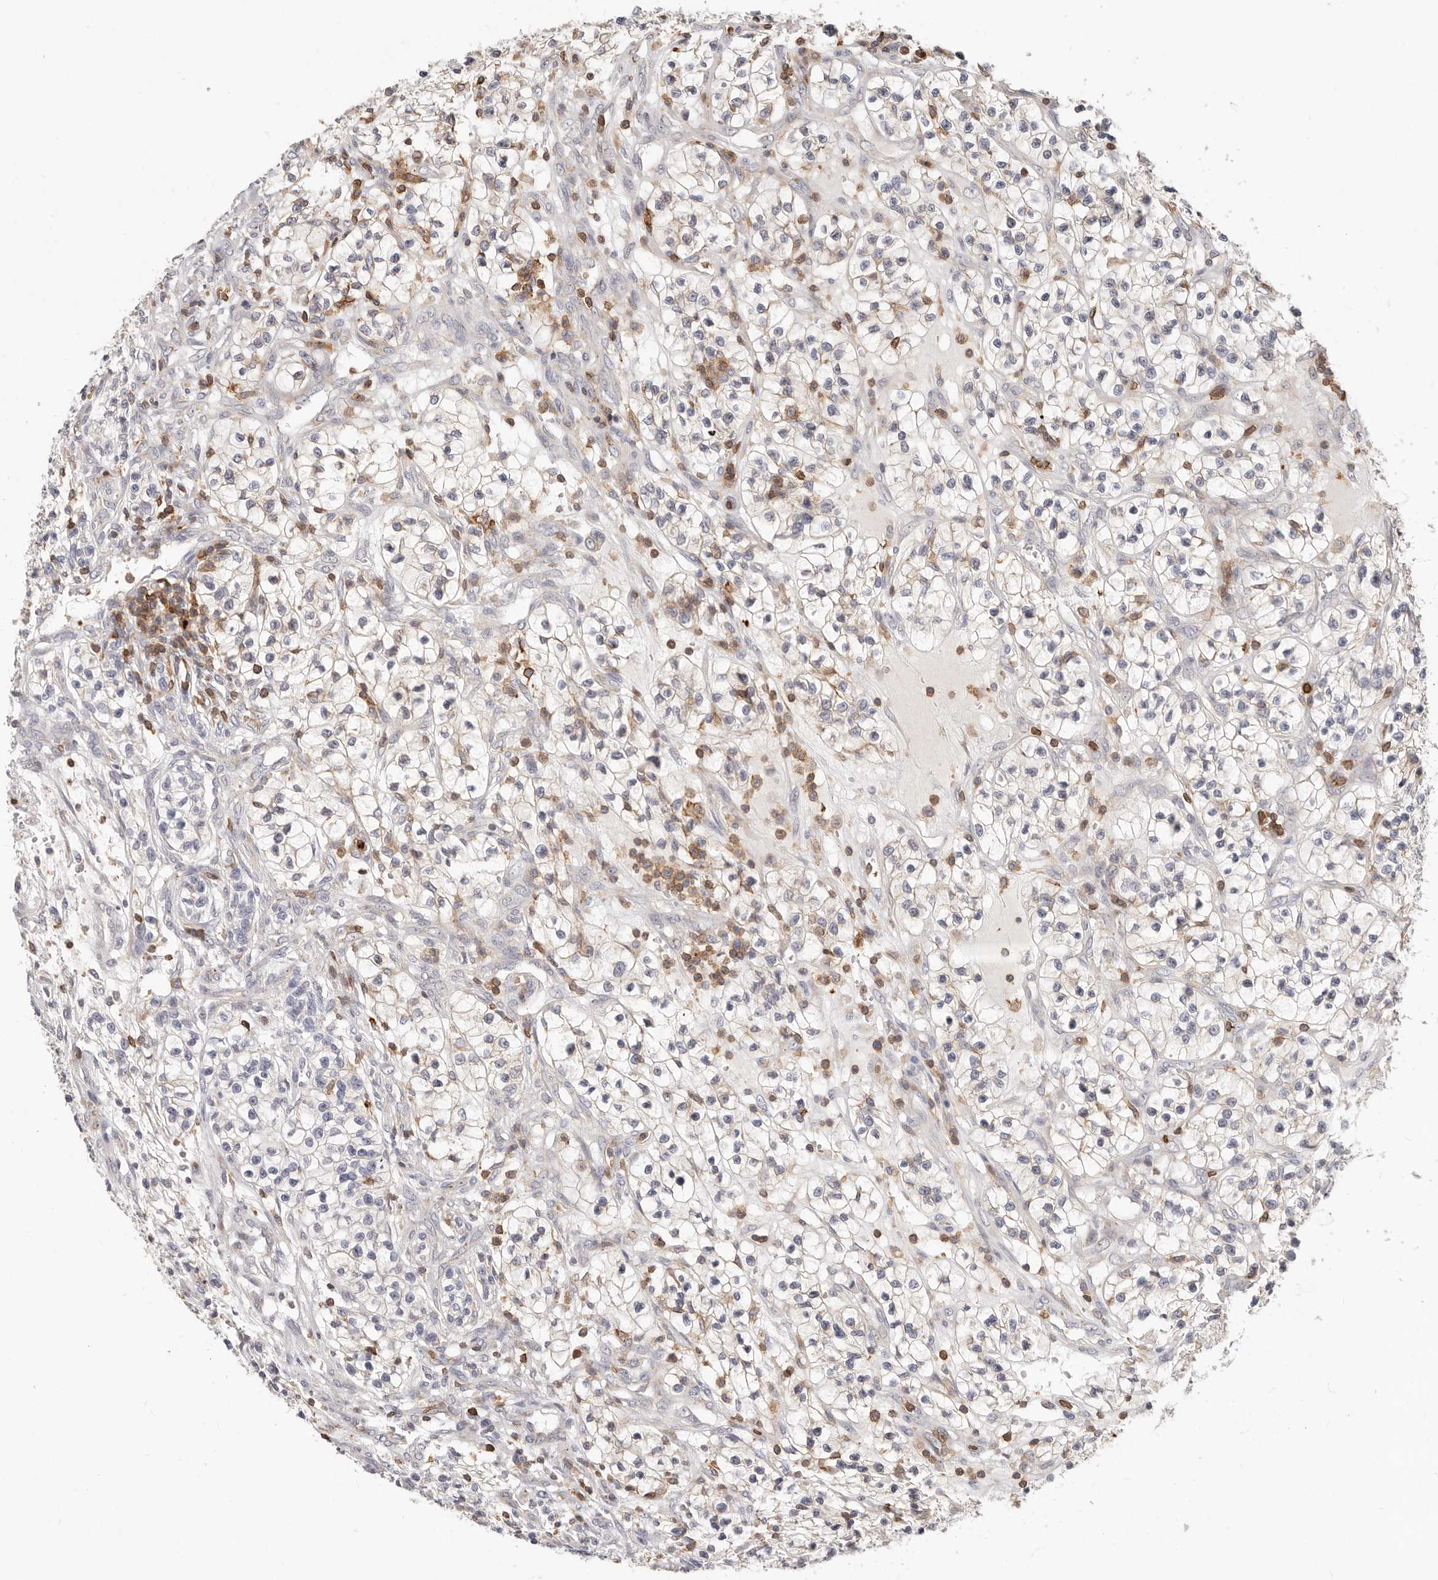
{"staining": {"intensity": "negative", "quantity": "none", "location": "none"}, "tissue": "renal cancer", "cell_type": "Tumor cells", "image_type": "cancer", "snomed": [{"axis": "morphology", "description": "Adenocarcinoma, NOS"}, {"axis": "topography", "description": "Kidney"}], "caption": "Immunohistochemical staining of renal adenocarcinoma exhibits no significant staining in tumor cells. (Brightfield microscopy of DAB immunohistochemistry at high magnification).", "gene": "TMEM63B", "patient": {"sex": "female", "age": 57}}